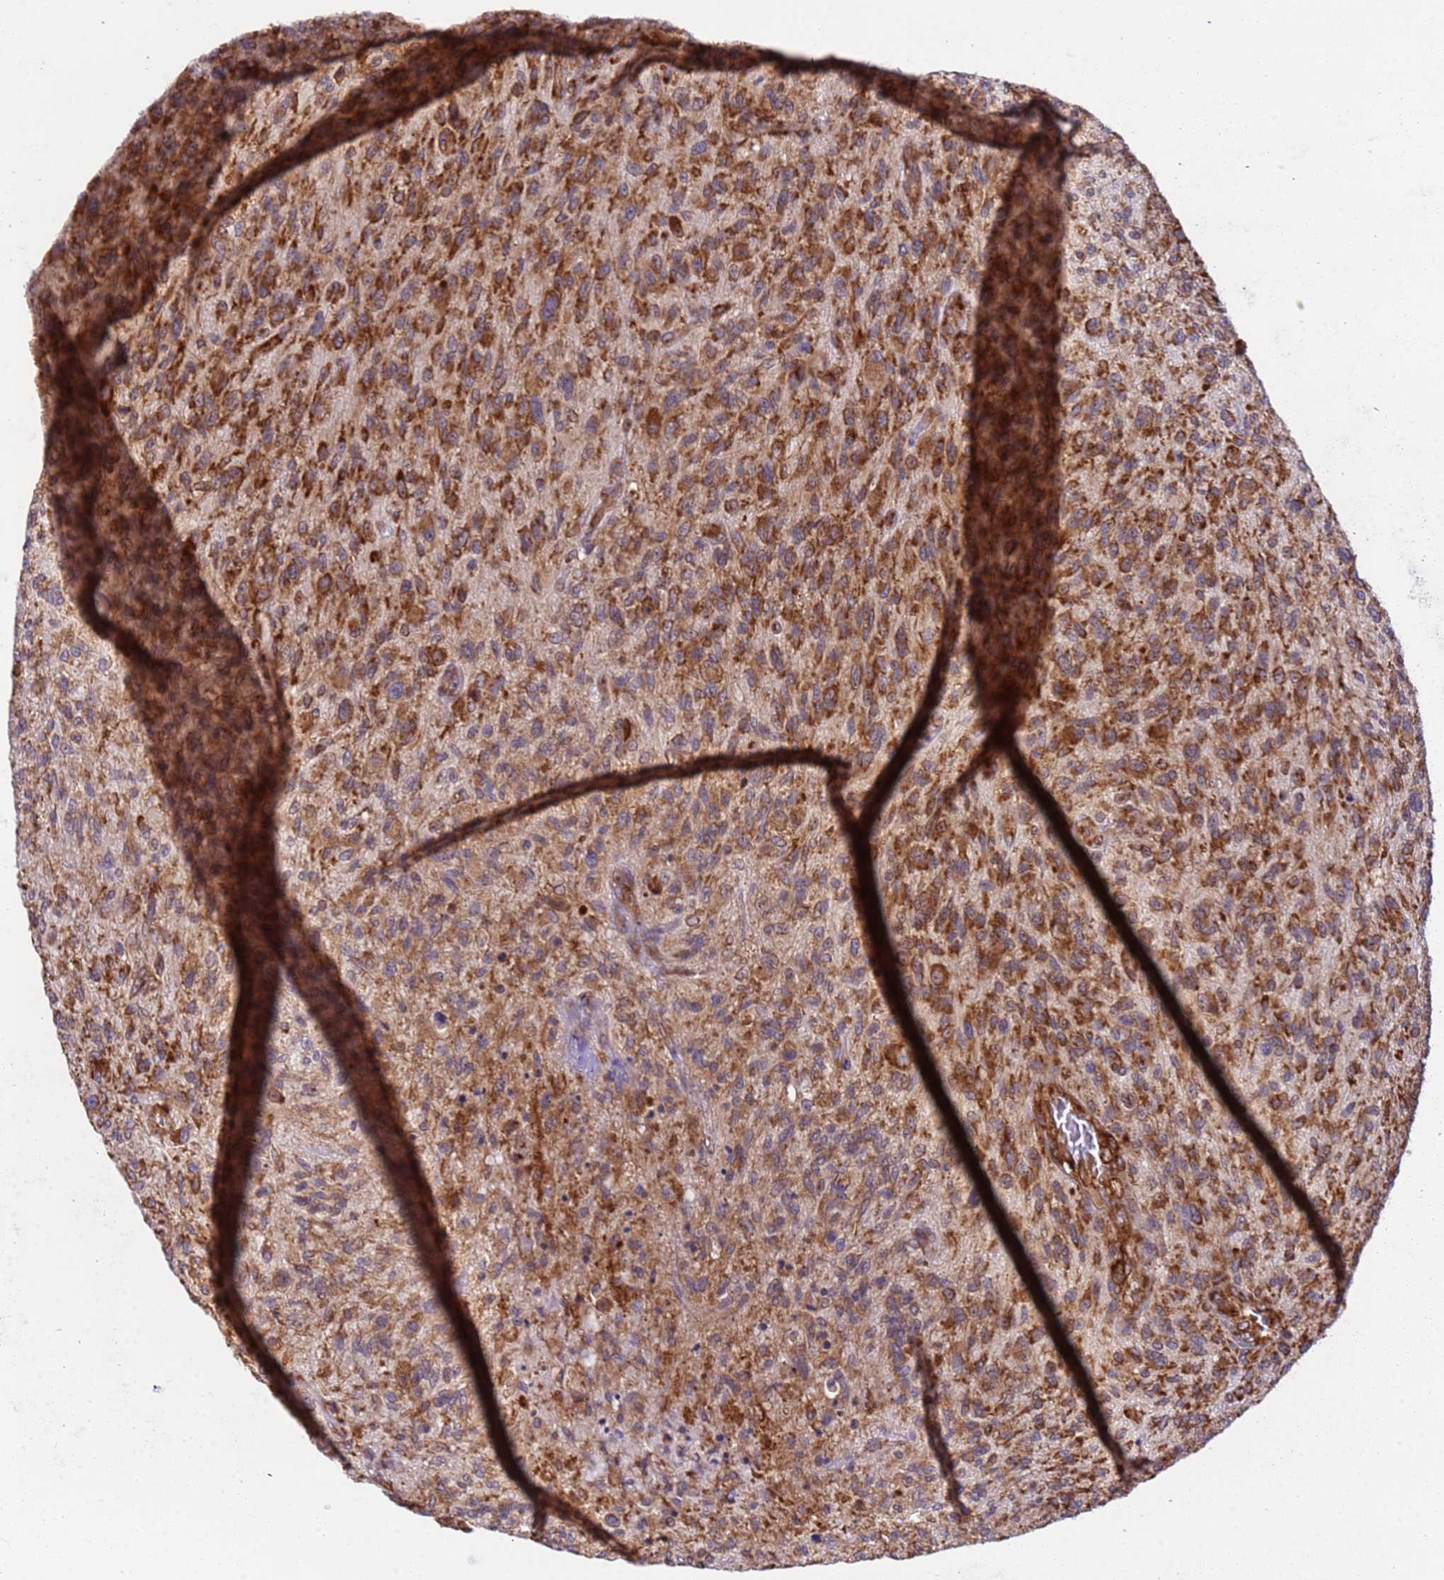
{"staining": {"intensity": "strong", "quantity": ">75%", "location": "cytoplasmic/membranous"}, "tissue": "glioma", "cell_type": "Tumor cells", "image_type": "cancer", "snomed": [{"axis": "morphology", "description": "Glioma, malignant, High grade"}, {"axis": "topography", "description": "Brain"}], "caption": "Strong cytoplasmic/membranous expression is seen in approximately >75% of tumor cells in glioma. The staining was performed using DAB (3,3'-diaminobenzidine), with brown indicating positive protein expression. Nuclei are stained blue with hematoxylin.", "gene": "RPL36", "patient": {"sex": "male", "age": 47}}